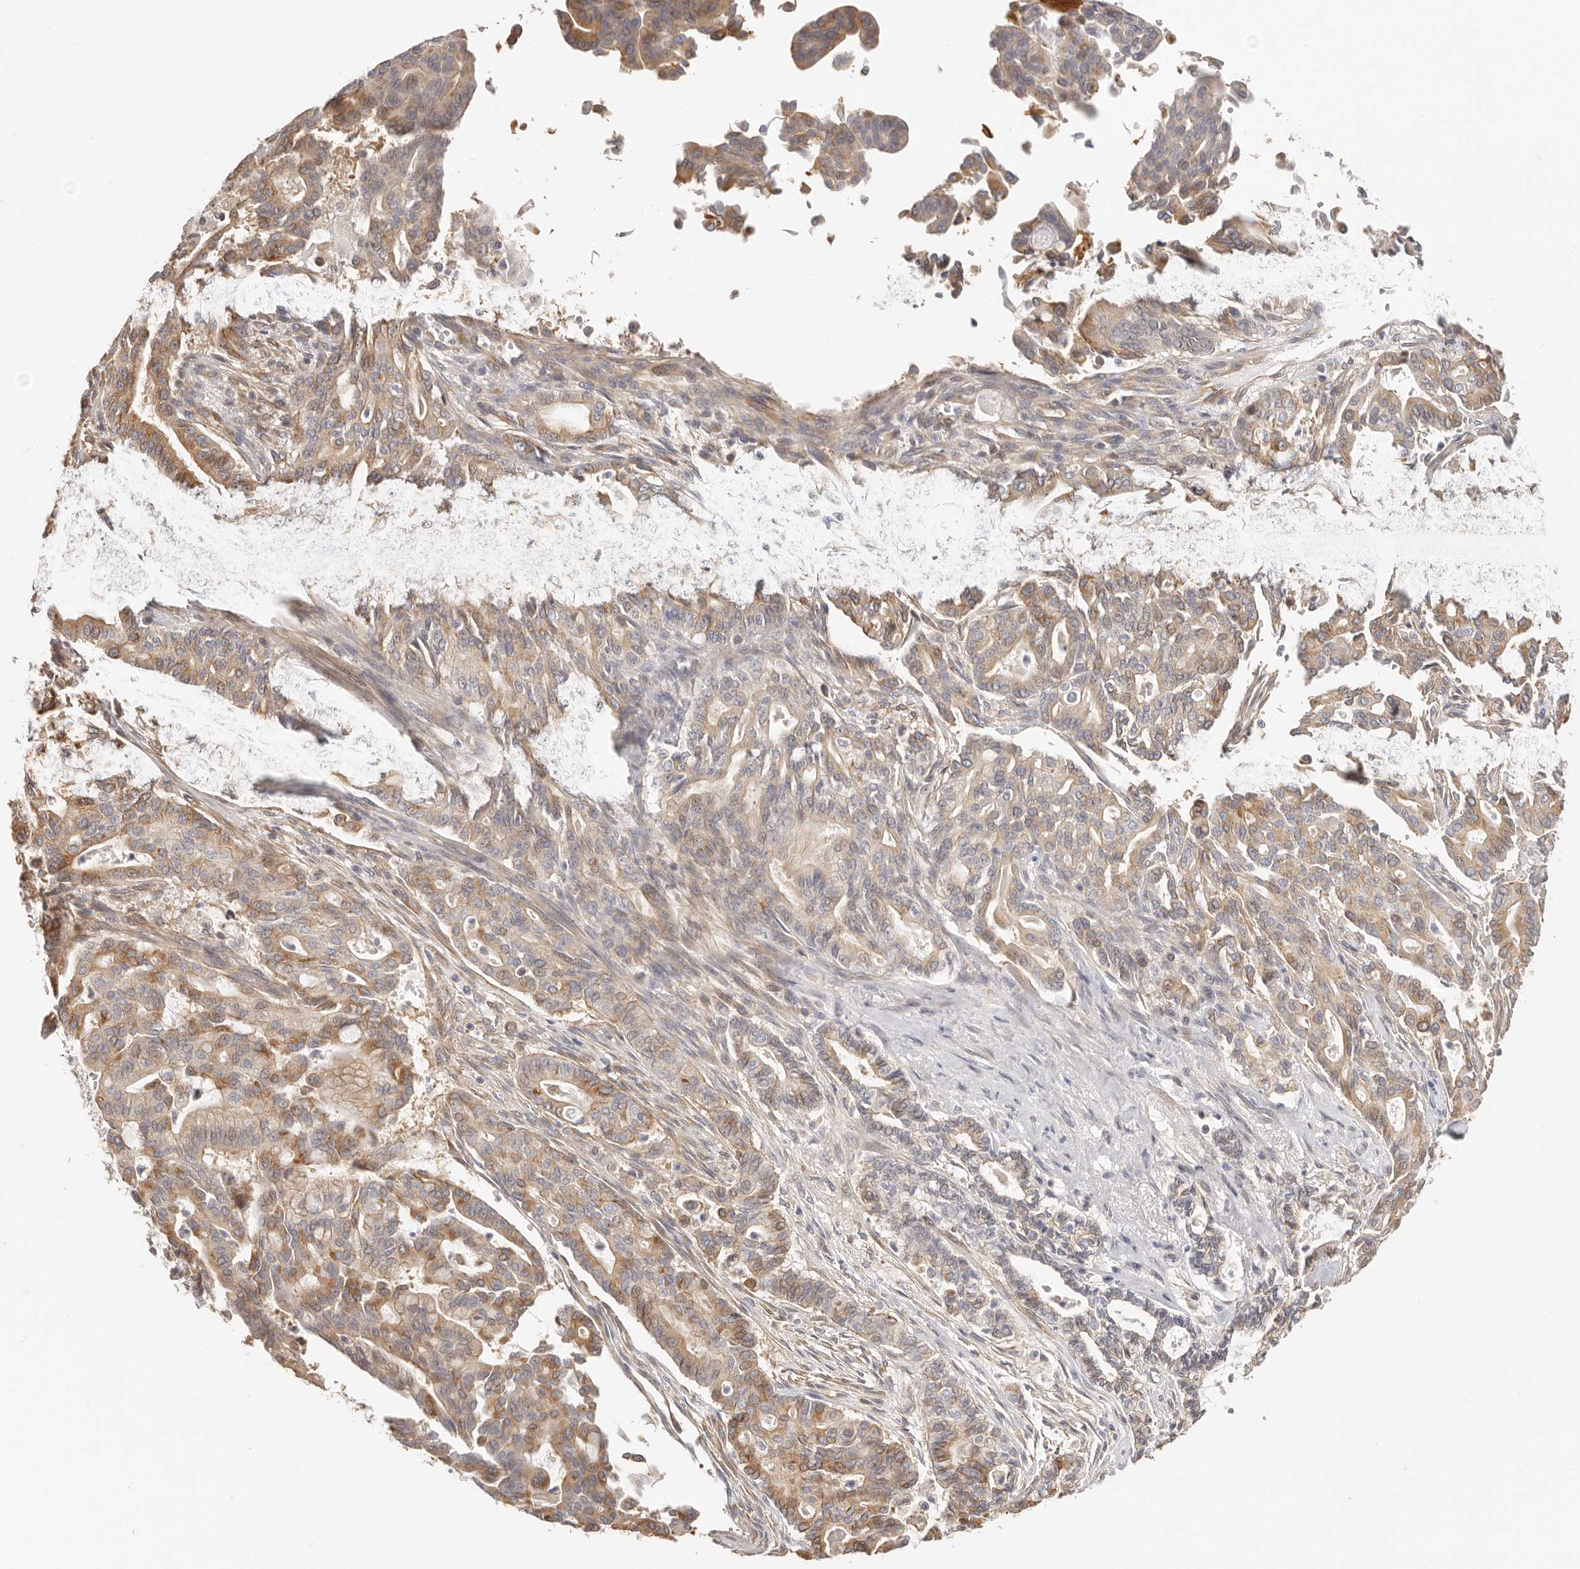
{"staining": {"intensity": "moderate", "quantity": ">75%", "location": "cytoplasmic/membranous"}, "tissue": "pancreatic cancer", "cell_type": "Tumor cells", "image_type": "cancer", "snomed": [{"axis": "morphology", "description": "Adenocarcinoma, NOS"}, {"axis": "topography", "description": "Pancreas"}], "caption": "There is medium levels of moderate cytoplasmic/membranous positivity in tumor cells of pancreatic cancer (adenocarcinoma), as demonstrated by immunohistochemical staining (brown color).", "gene": "DTNBP1", "patient": {"sex": "male", "age": 63}}